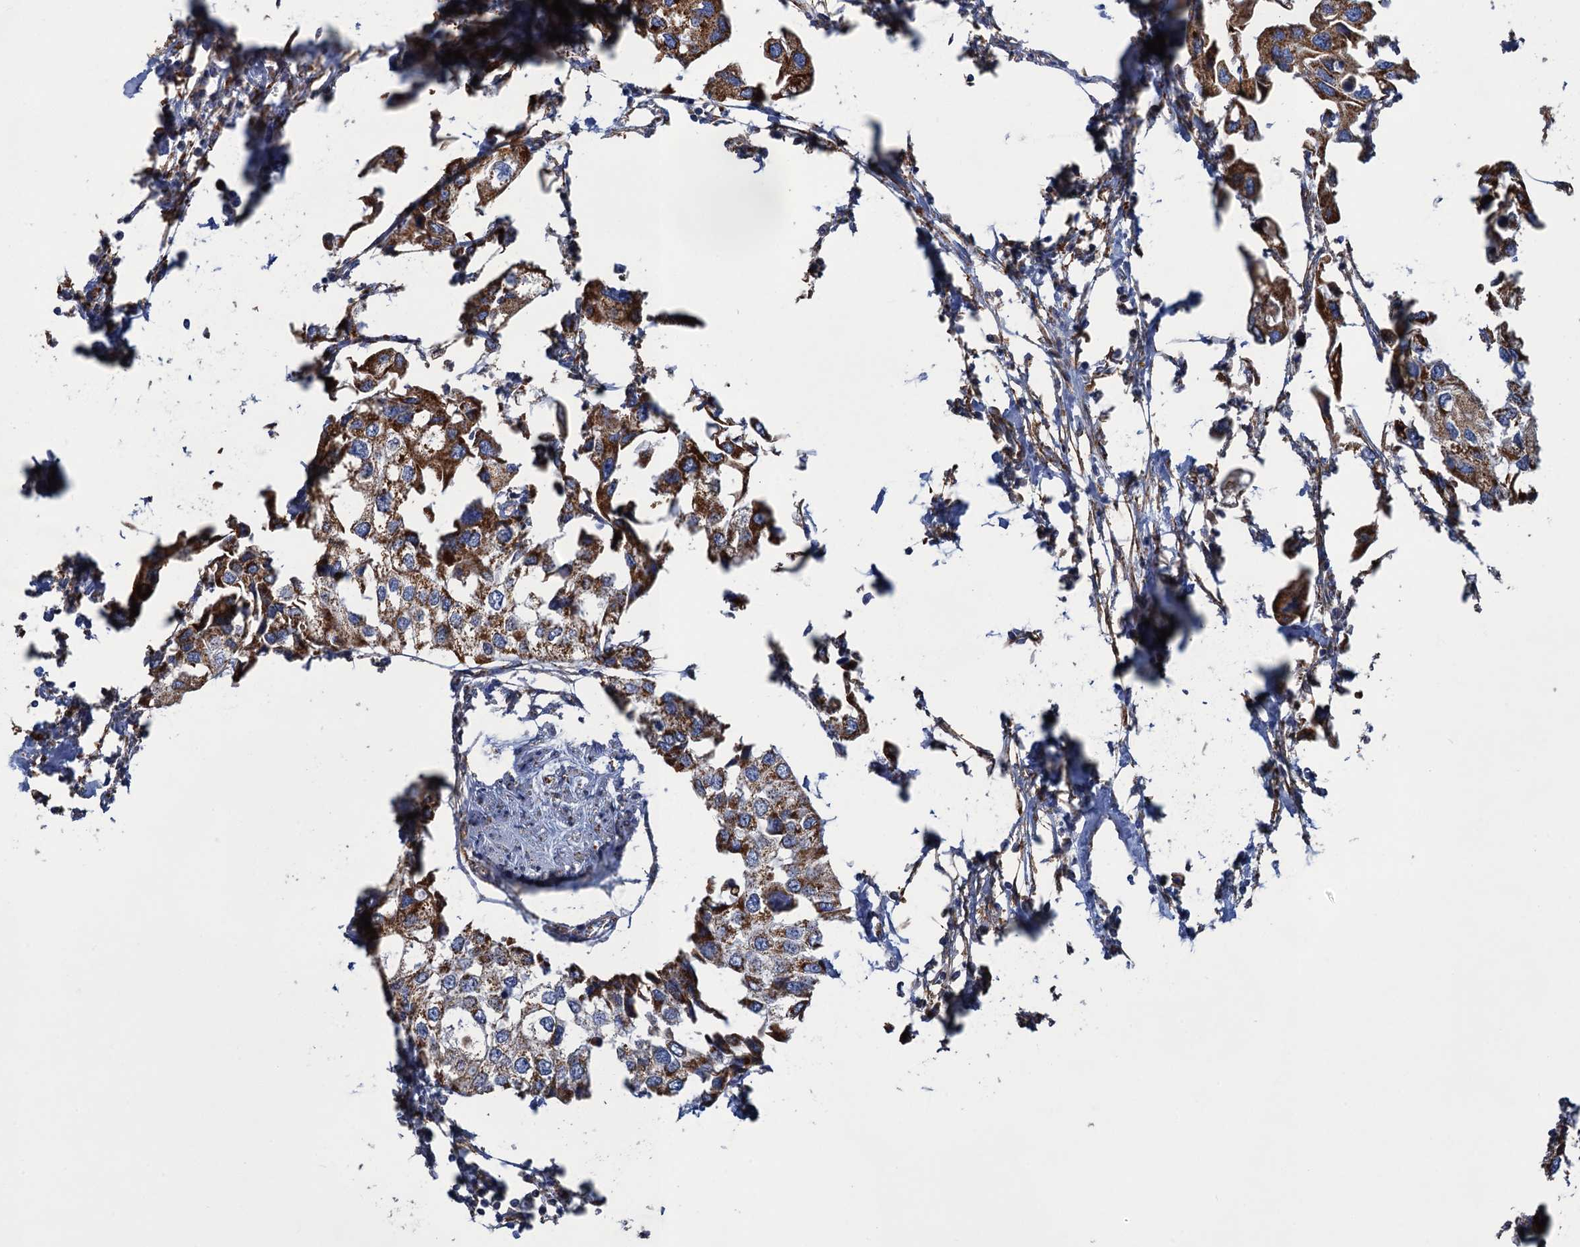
{"staining": {"intensity": "strong", "quantity": "25%-75%", "location": "cytoplasmic/membranous"}, "tissue": "urothelial cancer", "cell_type": "Tumor cells", "image_type": "cancer", "snomed": [{"axis": "morphology", "description": "Urothelial carcinoma, High grade"}, {"axis": "topography", "description": "Urinary bladder"}], "caption": "Urothelial carcinoma (high-grade) tissue shows strong cytoplasmic/membranous staining in approximately 25%-75% of tumor cells, visualized by immunohistochemistry.", "gene": "GCSH", "patient": {"sex": "male", "age": 64}}